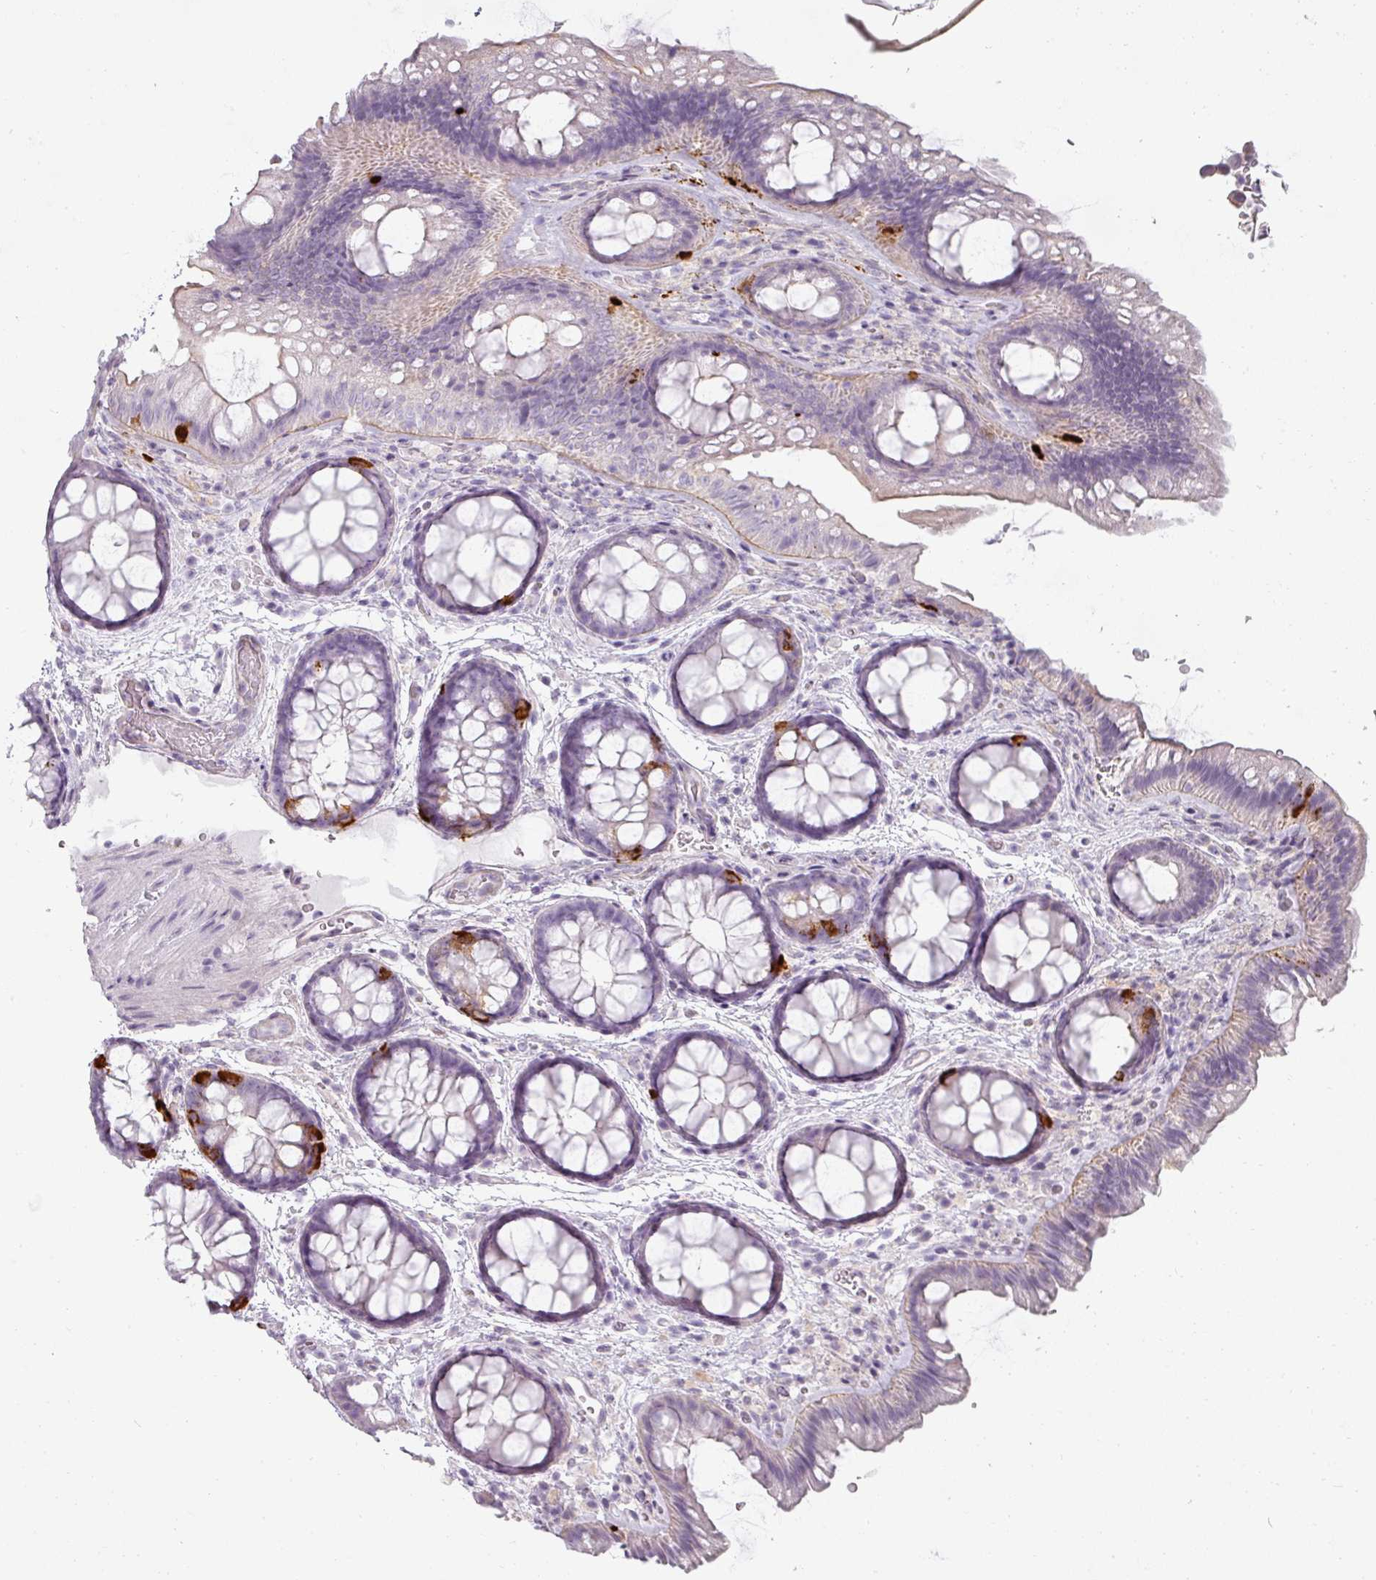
{"staining": {"intensity": "weak", "quantity": "25%-75%", "location": "cytoplasmic/membranous"}, "tissue": "colon", "cell_type": "Endothelial cells", "image_type": "normal", "snomed": [{"axis": "morphology", "description": "Normal tissue, NOS"}, {"axis": "topography", "description": "Colon"}], "caption": "Immunohistochemistry of unremarkable human colon exhibits low levels of weak cytoplasmic/membranous positivity in approximately 25%-75% of endothelial cells.", "gene": "ASB1", "patient": {"sex": "male", "age": 46}}